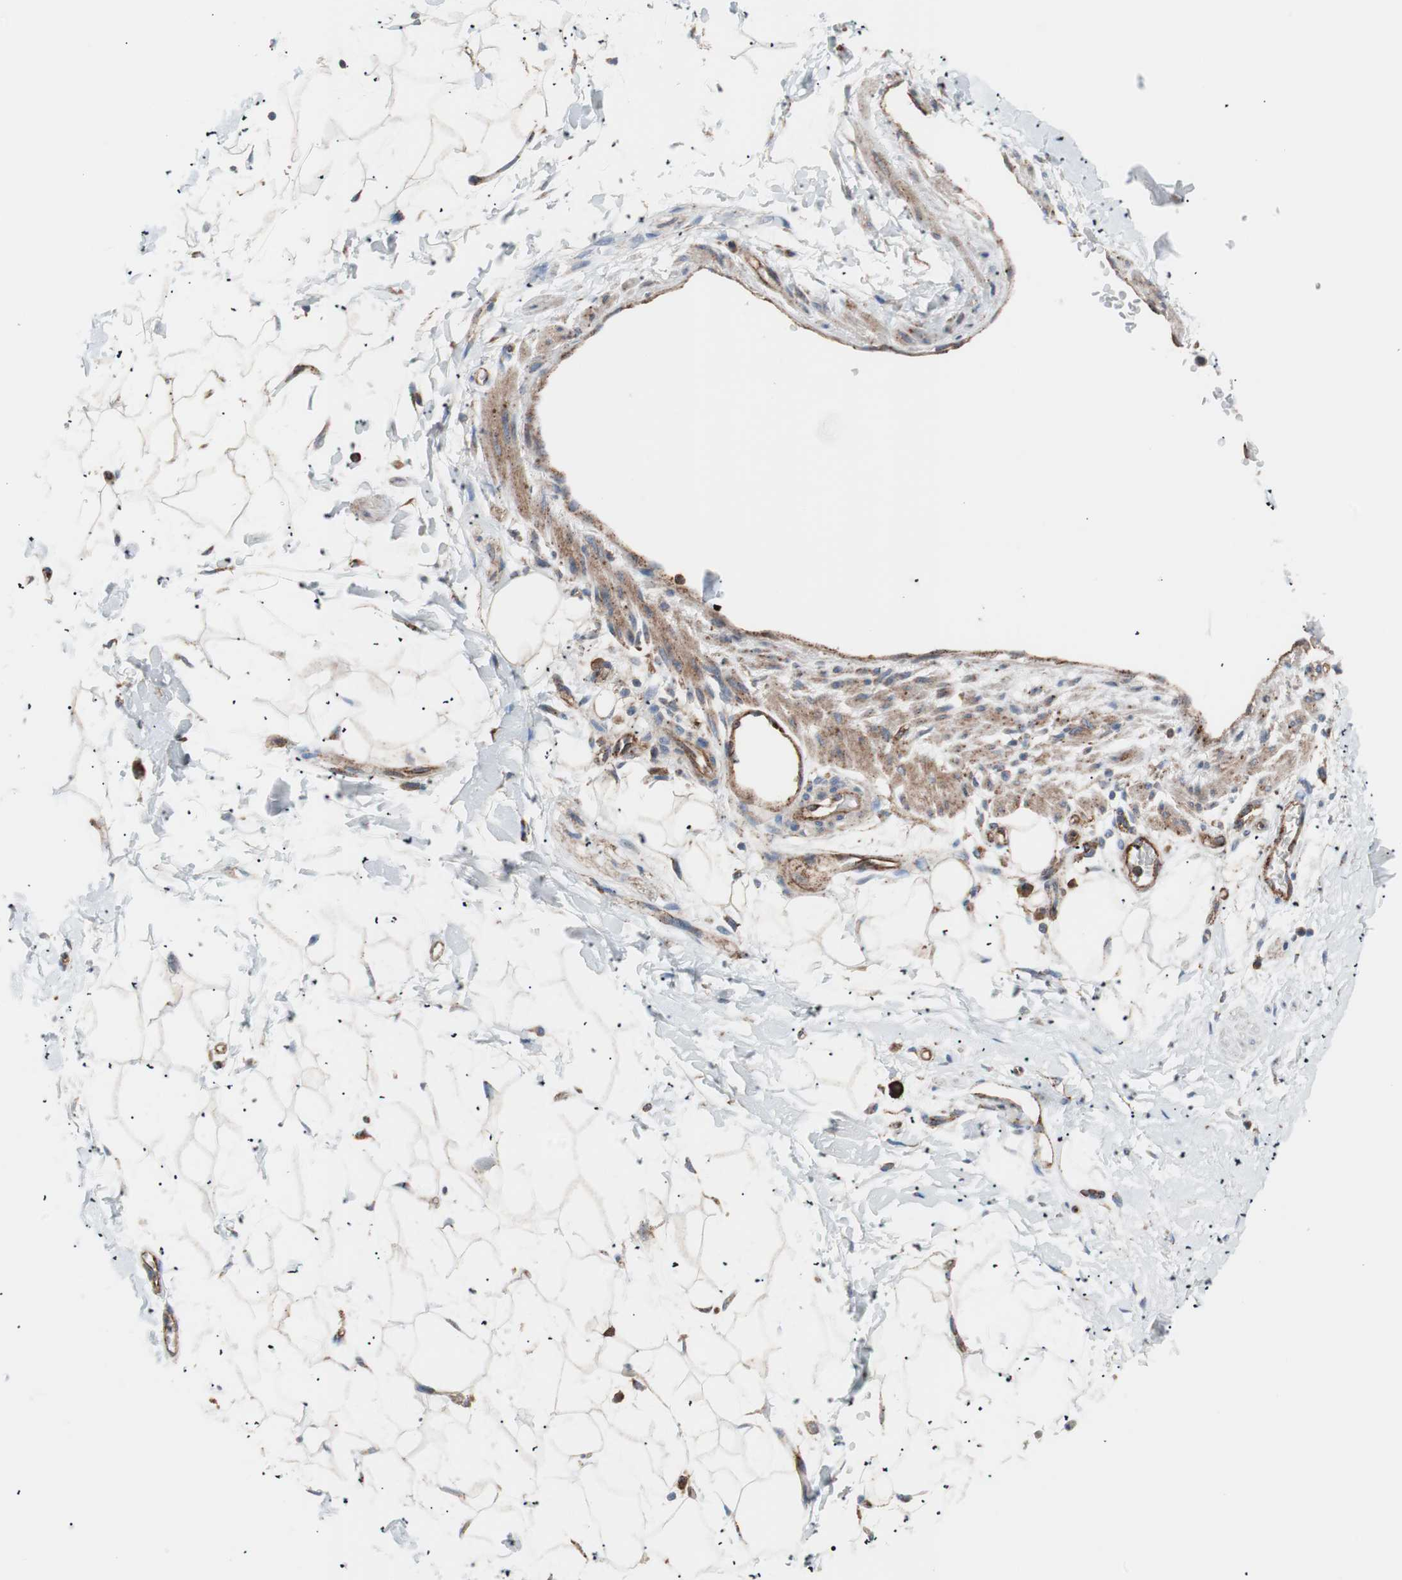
{"staining": {"intensity": "moderate", "quantity": "25%-75%", "location": "cytoplasmic/membranous"}, "tissue": "adipose tissue", "cell_type": "Adipocytes", "image_type": "normal", "snomed": [{"axis": "morphology", "description": "Normal tissue, NOS"}, {"axis": "topography", "description": "Soft tissue"}], "caption": "Immunohistochemistry histopathology image of unremarkable adipose tissue: human adipose tissue stained using immunohistochemistry (IHC) exhibits medium levels of moderate protein expression localized specifically in the cytoplasmic/membranous of adipocytes, appearing as a cytoplasmic/membranous brown color.", "gene": "FLOT2", "patient": {"sex": "male", "age": 72}}